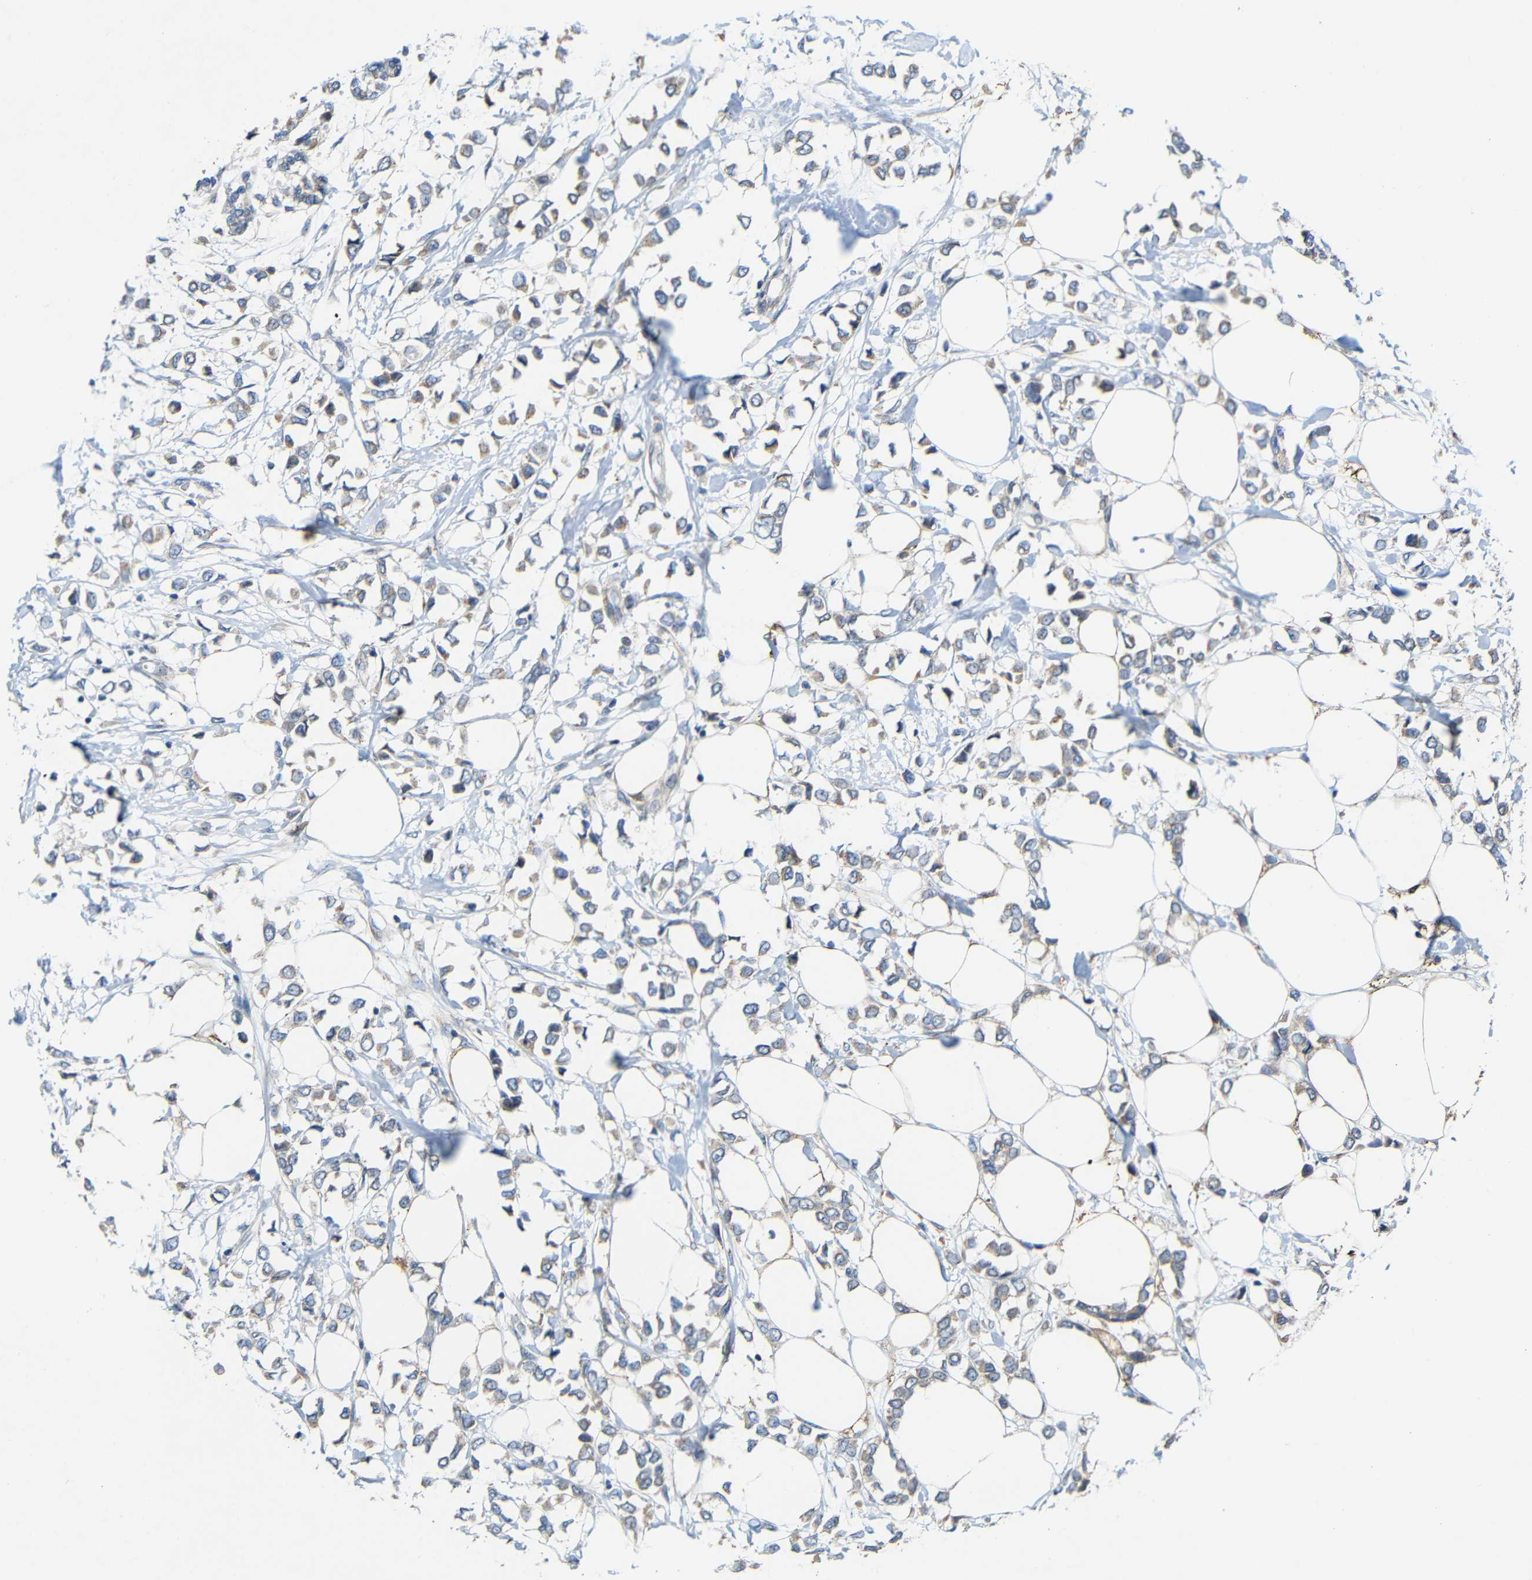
{"staining": {"intensity": "weak", "quantity": ">75%", "location": "cytoplasmic/membranous"}, "tissue": "breast cancer", "cell_type": "Tumor cells", "image_type": "cancer", "snomed": [{"axis": "morphology", "description": "Lobular carcinoma"}, {"axis": "topography", "description": "Breast"}], "caption": "An immunohistochemistry (IHC) image of neoplastic tissue is shown. Protein staining in brown shows weak cytoplasmic/membranous positivity in lobular carcinoma (breast) within tumor cells.", "gene": "TMEM25", "patient": {"sex": "female", "age": 51}}